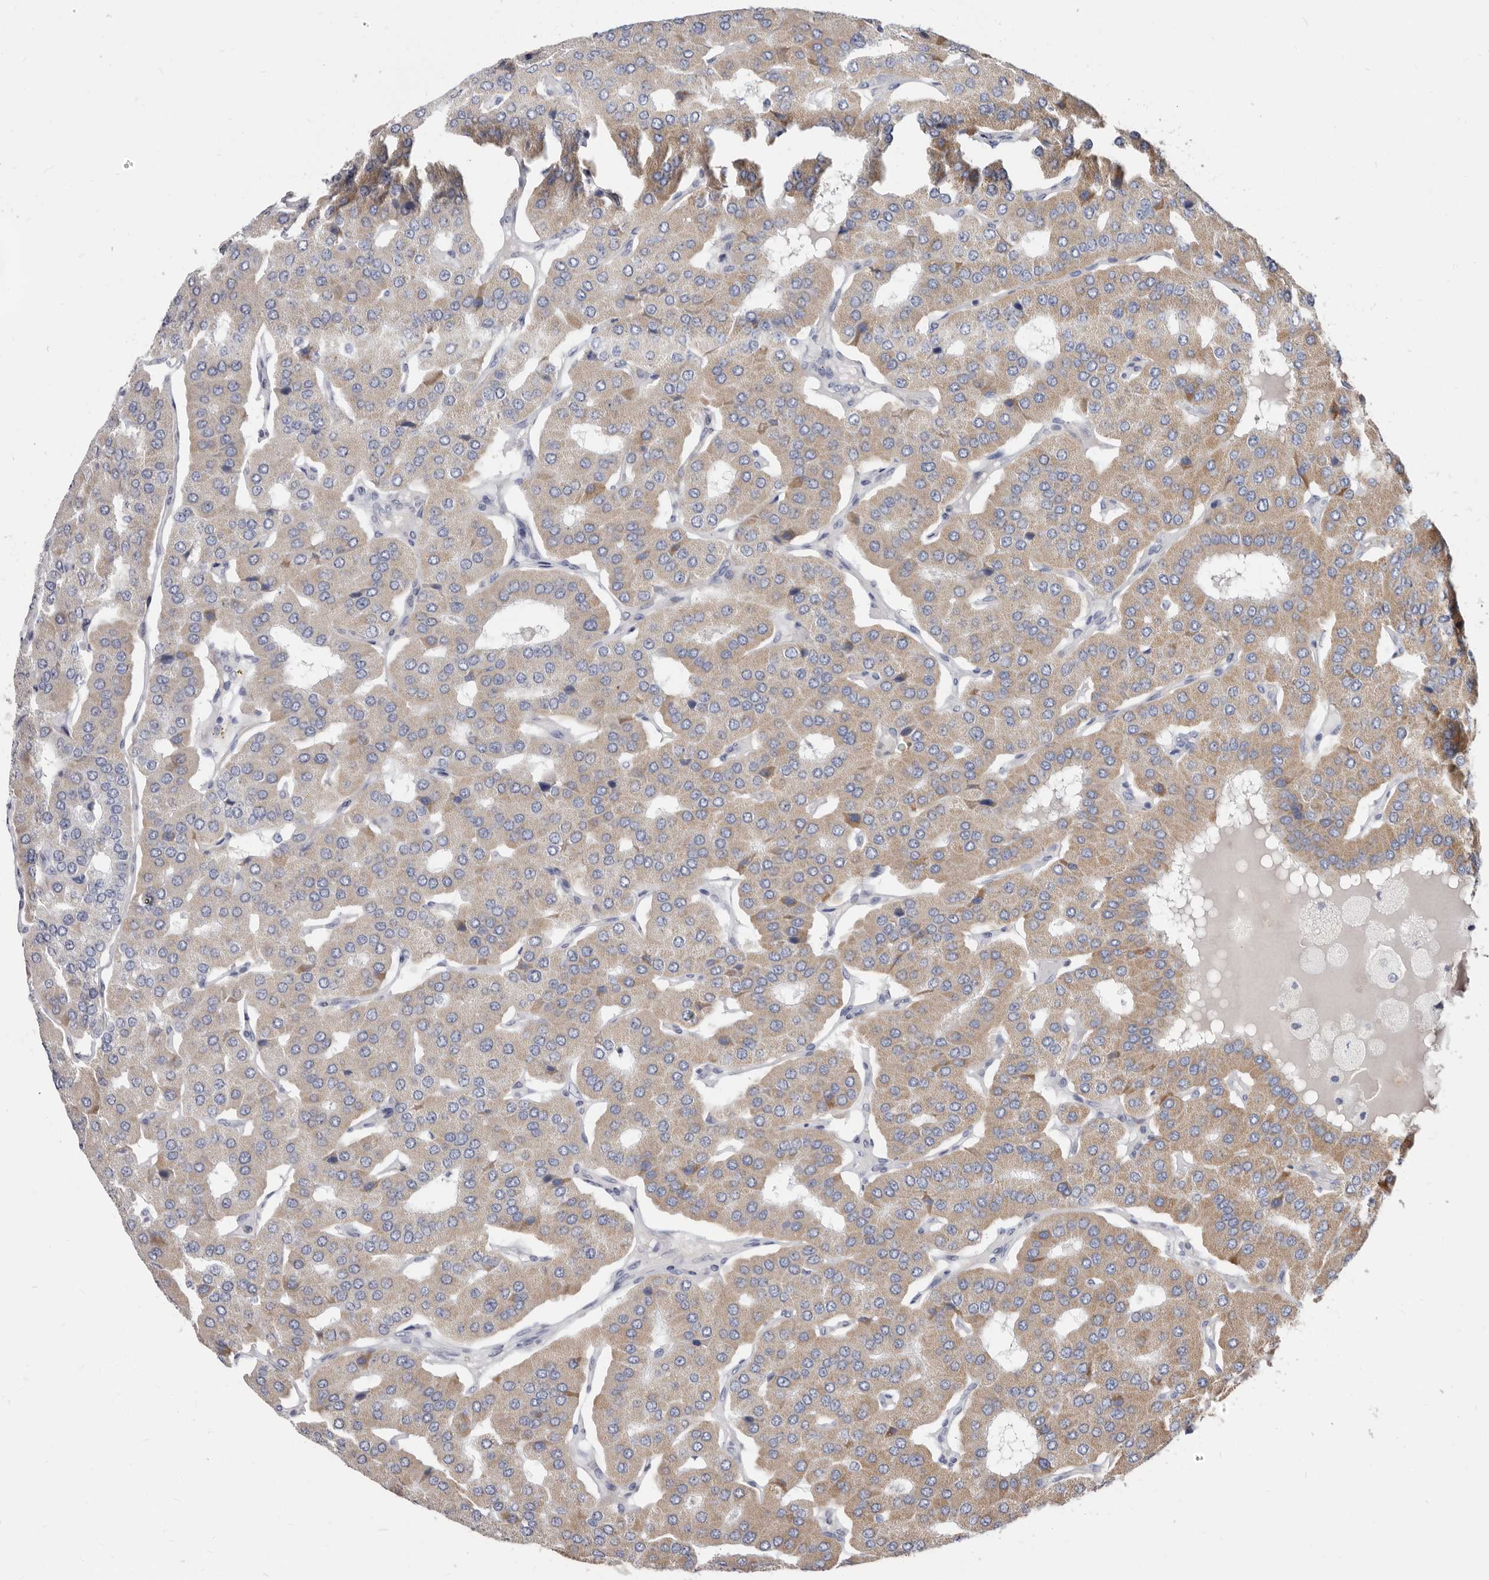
{"staining": {"intensity": "moderate", "quantity": ">75%", "location": "cytoplasmic/membranous"}, "tissue": "parathyroid gland", "cell_type": "Glandular cells", "image_type": "normal", "snomed": [{"axis": "morphology", "description": "Normal tissue, NOS"}, {"axis": "morphology", "description": "Adenoma, NOS"}, {"axis": "topography", "description": "Parathyroid gland"}], "caption": "Glandular cells exhibit medium levels of moderate cytoplasmic/membranous staining in about >75% of cells in benign parathyroid gland. Using DAB (brown) and hematoxylin (blue) stains, captured at high magnification using brightfield microscopy.", "gene": "RSPO2", "patient": {"sex": "female", "age": 86}}